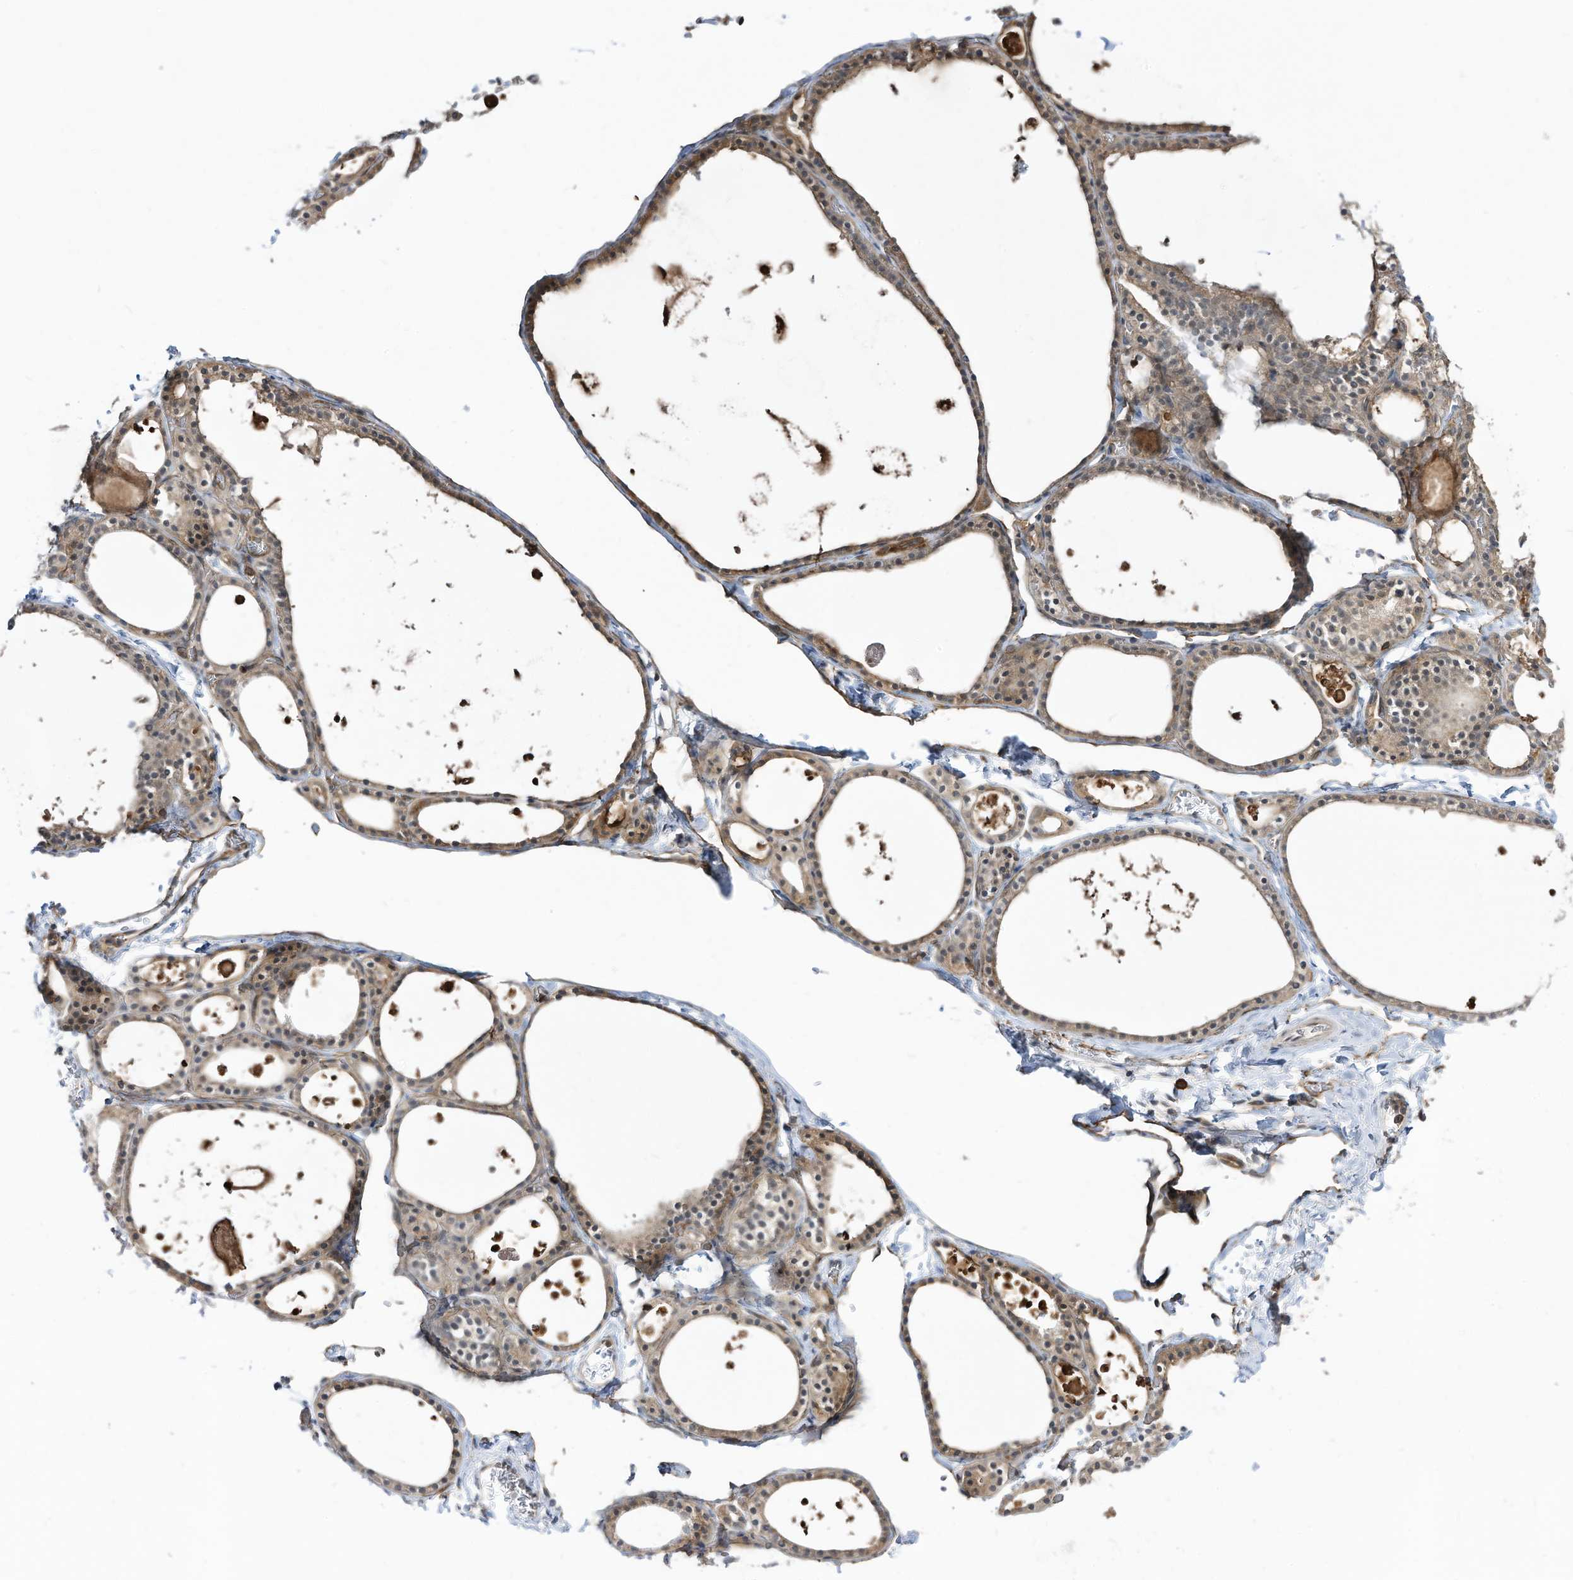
{"staining": {"intensity": "moderate", "quantity": ">75%", "location": "cytoplasmic/membranous"}, "tissue": "thyroid gland", "cell_type": "Glandular cells", "image_type": "normal", "snomed": [{"axis": "morphology", "description": "Normal tissue, NOS"}, {"axis": "topography", "description": "Thyroid gland"}], "caption": "Approximately >75% of glandular cells in normal thyroid gland display moderate cytoplasmic/membranous protein staining as visualized by brown immunohistochemical staining.", "gene": "DZIP3", "patient": {"sex": "male", "age": 56}}